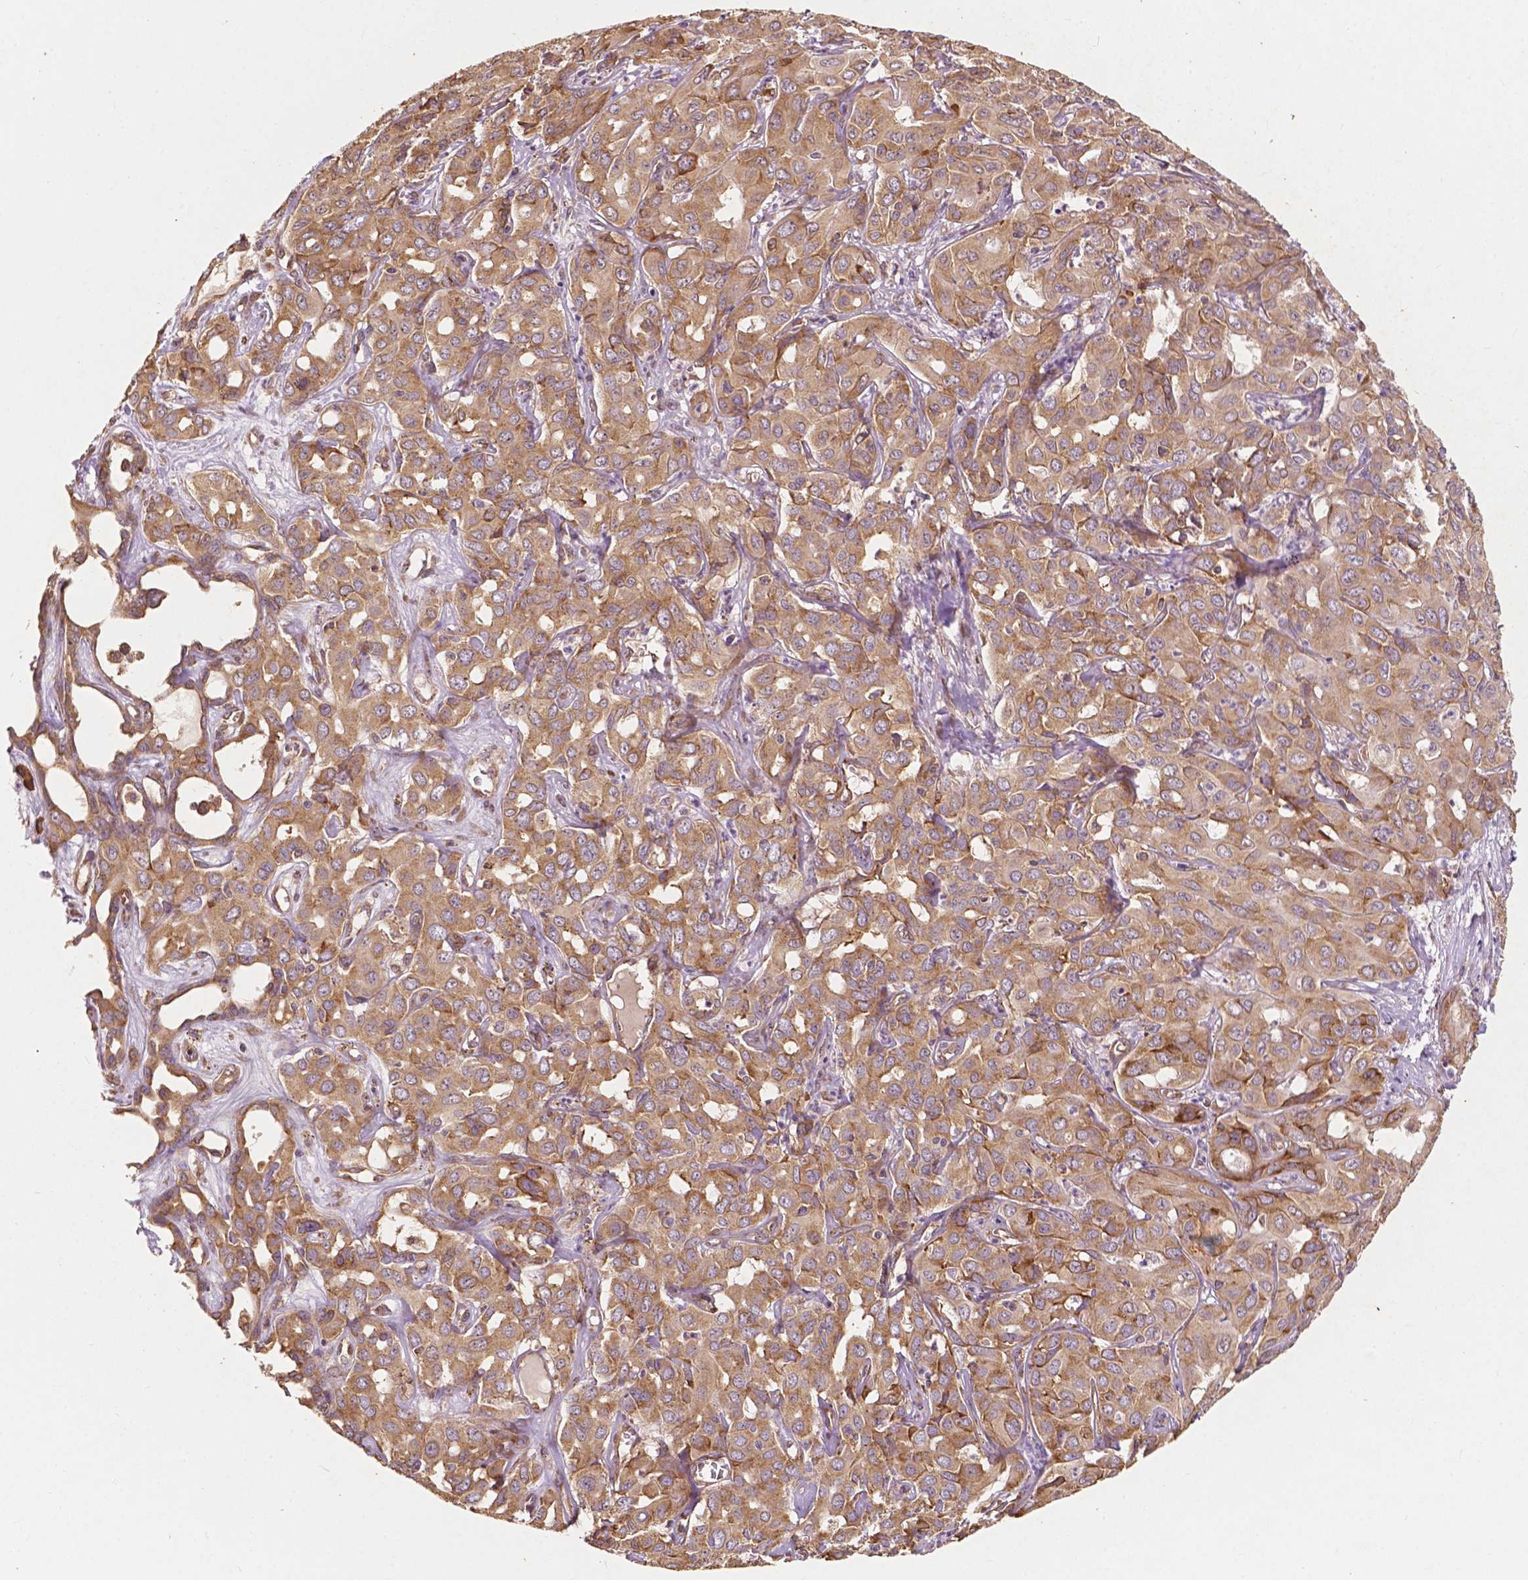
{"staining": {"intensity": "moderate", "quantity": ">75%", "location": "cytoplasmic/membranous"}, "tissue": "liver cancer", "cell_type": "Tumor cells", "image_type": "cancer", "snomed": [{"axis": "morphology", "description": "Cholangiocarcinoma"}, {"axis": "topography", "description": "Liver"}], "caption": "Immunohistochemical staining of liver cancer (cholangiocarcinoma) exhibits medium levels of moderate cytoplasmic/membranous protein expression in about >75% of tumor cells. Immunohistochemistry (ihc) stains the protein in brown and the nuclei are stained blue.", "gene": "G3BP1", "patient": {"sex": "female", "age": 60}}